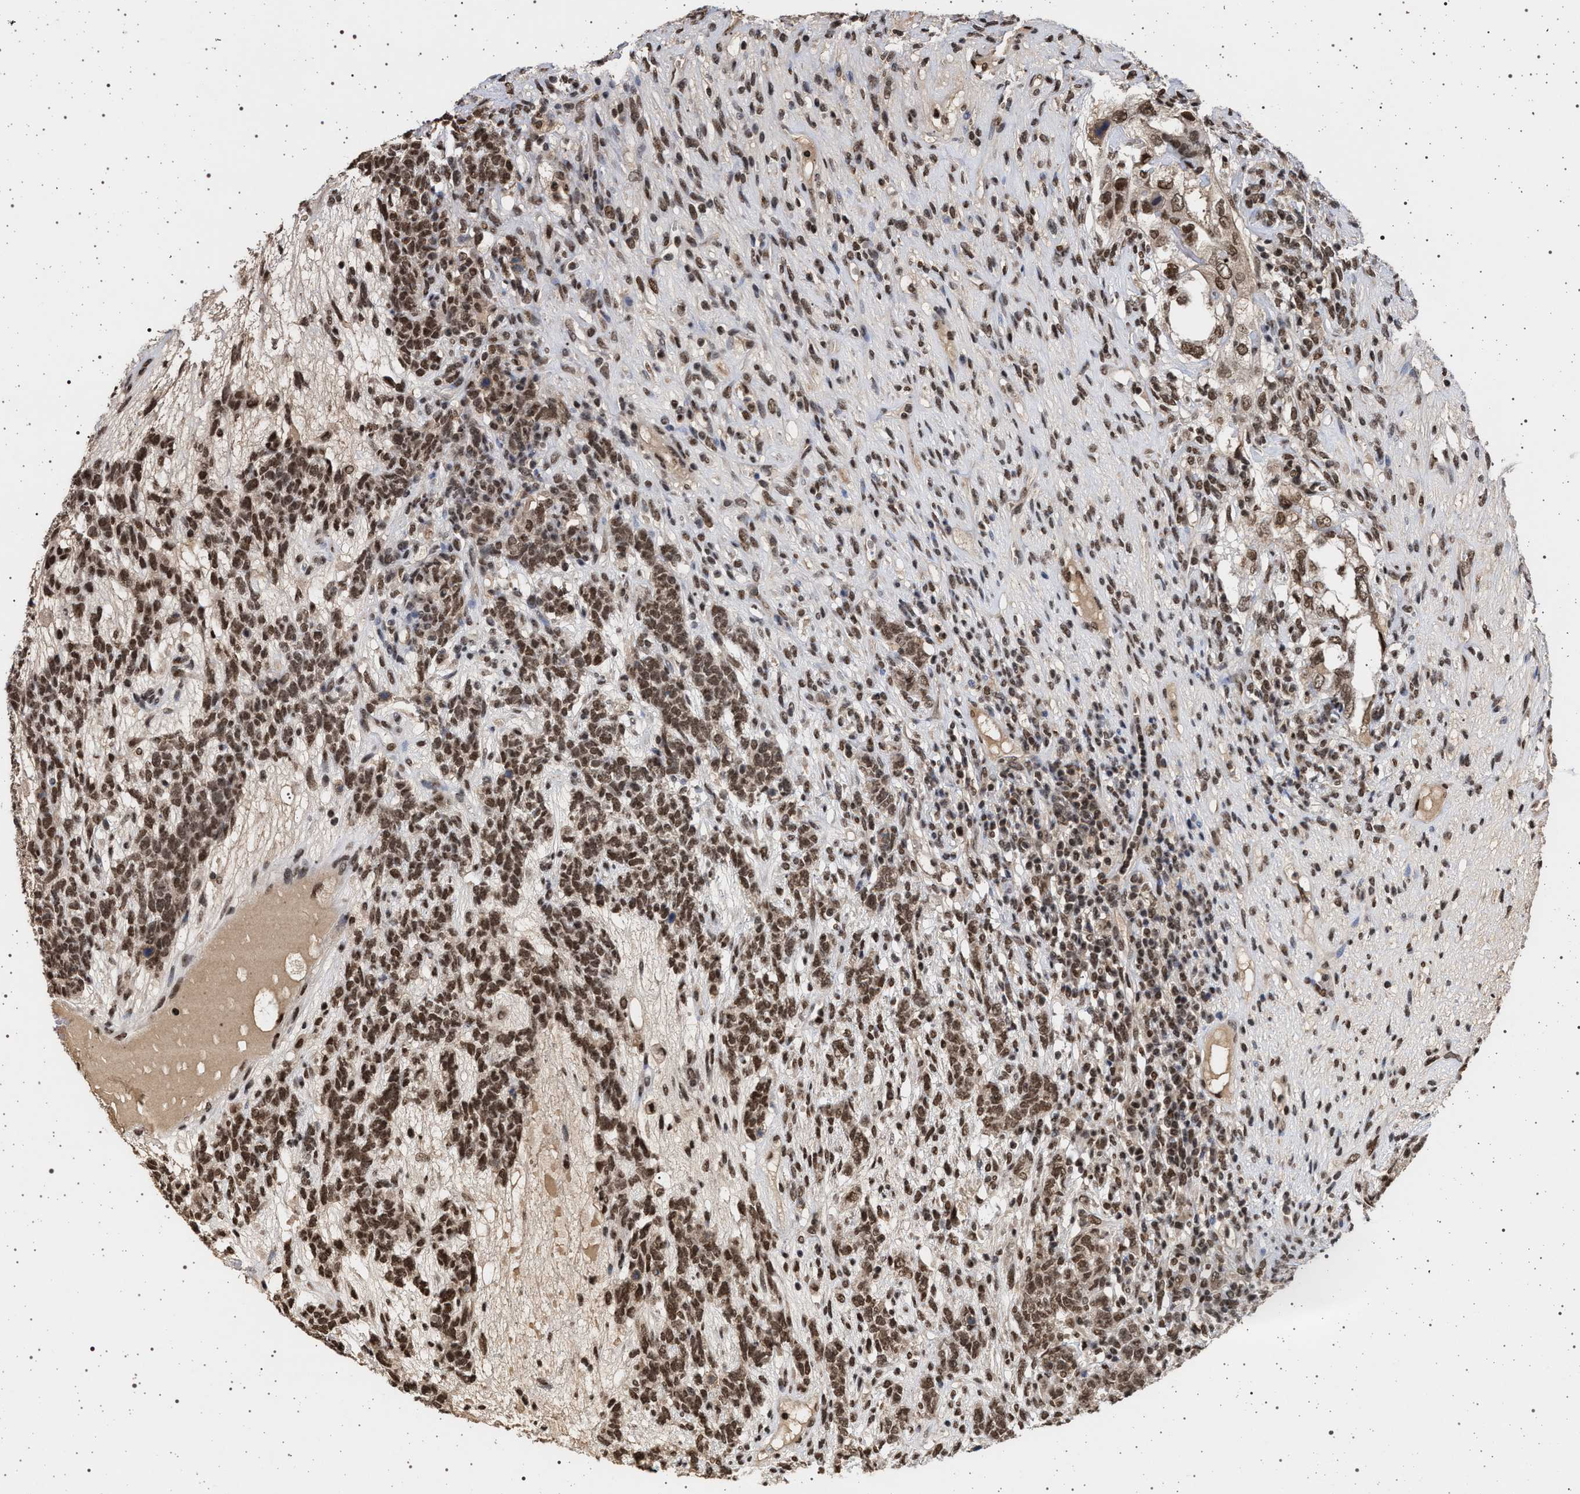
{"staining": {"intensity": "moderate", "quantity": ">75%", "location": "nuclear"}, "tissue": "testis cancer", "cell_type": "Tumor cells", "image_type": "cancer", "snomed": [{"axis": "morphology", "description": "Seminoma, NOS"}, {"axis": "topography", "description": "Testis"}], "caption": "IHC micrograph of testis seminoma stained for a protein (brown), which exhibits medium levels of moderate nuclear staining in about >75% of tumor cells.", "gene": "PHF12", "patient": {"sex": "male", "age": 28}}